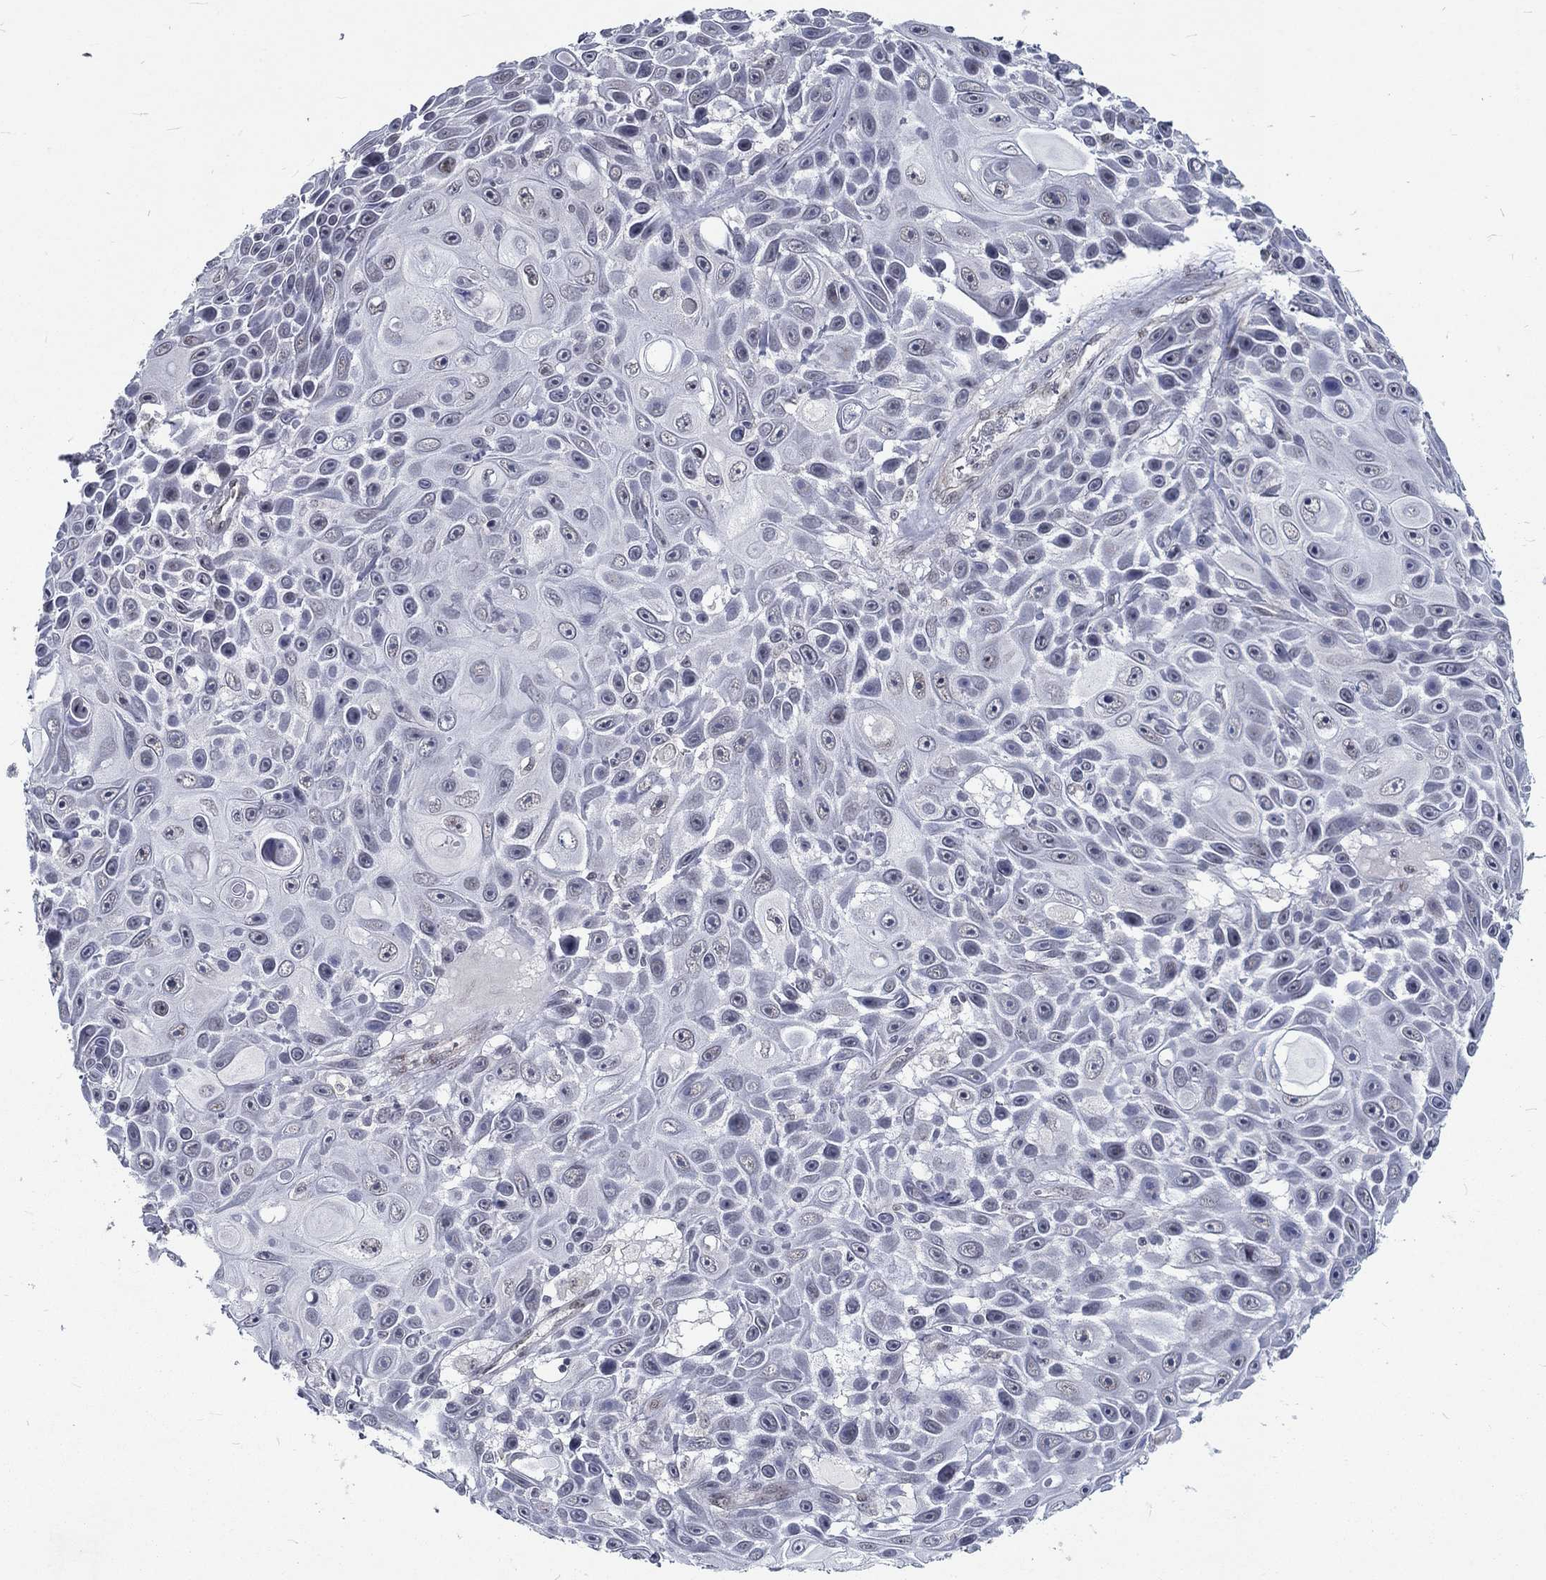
{"staining": {"intensity": "negative", "quantity": "none", "location": "none"}, "tissue": "skin cancer", "cell_type": "Tumor cells", "image_type": "cancer", "snomed": [{"axis": "morphology", "description": "Squamous cell carcinoma, NOS"}, {"axis": "topography", "description": "Skin"}], "caption": "IHC photomicrograph of neoplastic tissue: human squamous cell carcinoma (skin) stained with DAB displays no significant protein expression in tumor cells.", "gene": "ZBED1", "patient": {"sex": "male", "age": 82}}